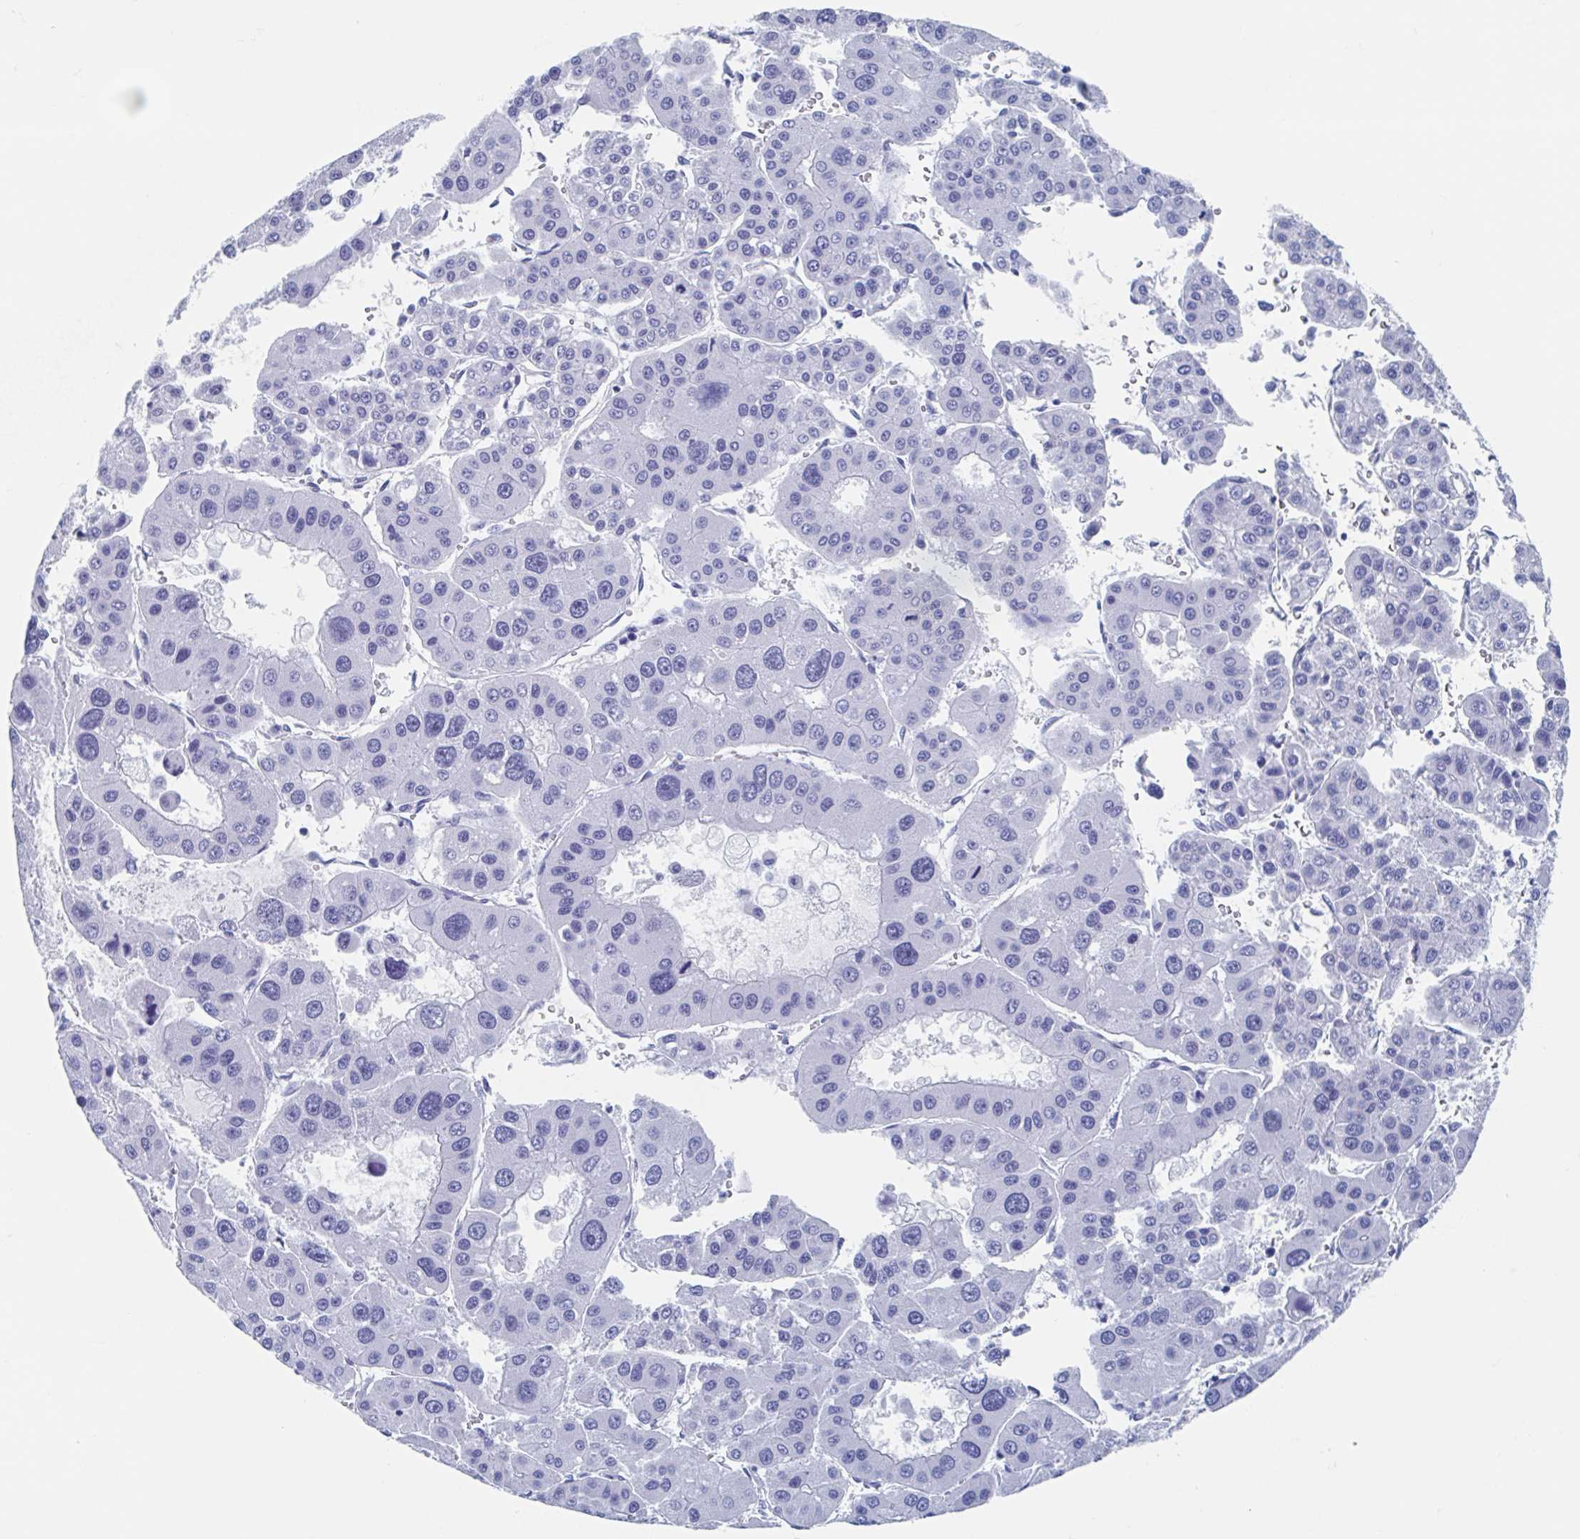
{"staining": {"intensity": "negative", "quantity": "none", "location": "none"}, "tissue": "liver cancer", "cell_type": "Tumor cells", "image_type": "cancer", "snomed": [{"axis": "morphology", "description": "Carcinoma, Hepatocellular, NOS"}, {"axis": "topography", "description": "Liver"}], "caption": "Immunohistochemistry (IHC) photomicrograph of neoplastic tissue: human liver cancer (hepatocellular carcinoma) stained with DAB shows no significant protein staining in tumor cells.", "gene": "C10orf53", "patient": {"sex": "male", "age": 73}}